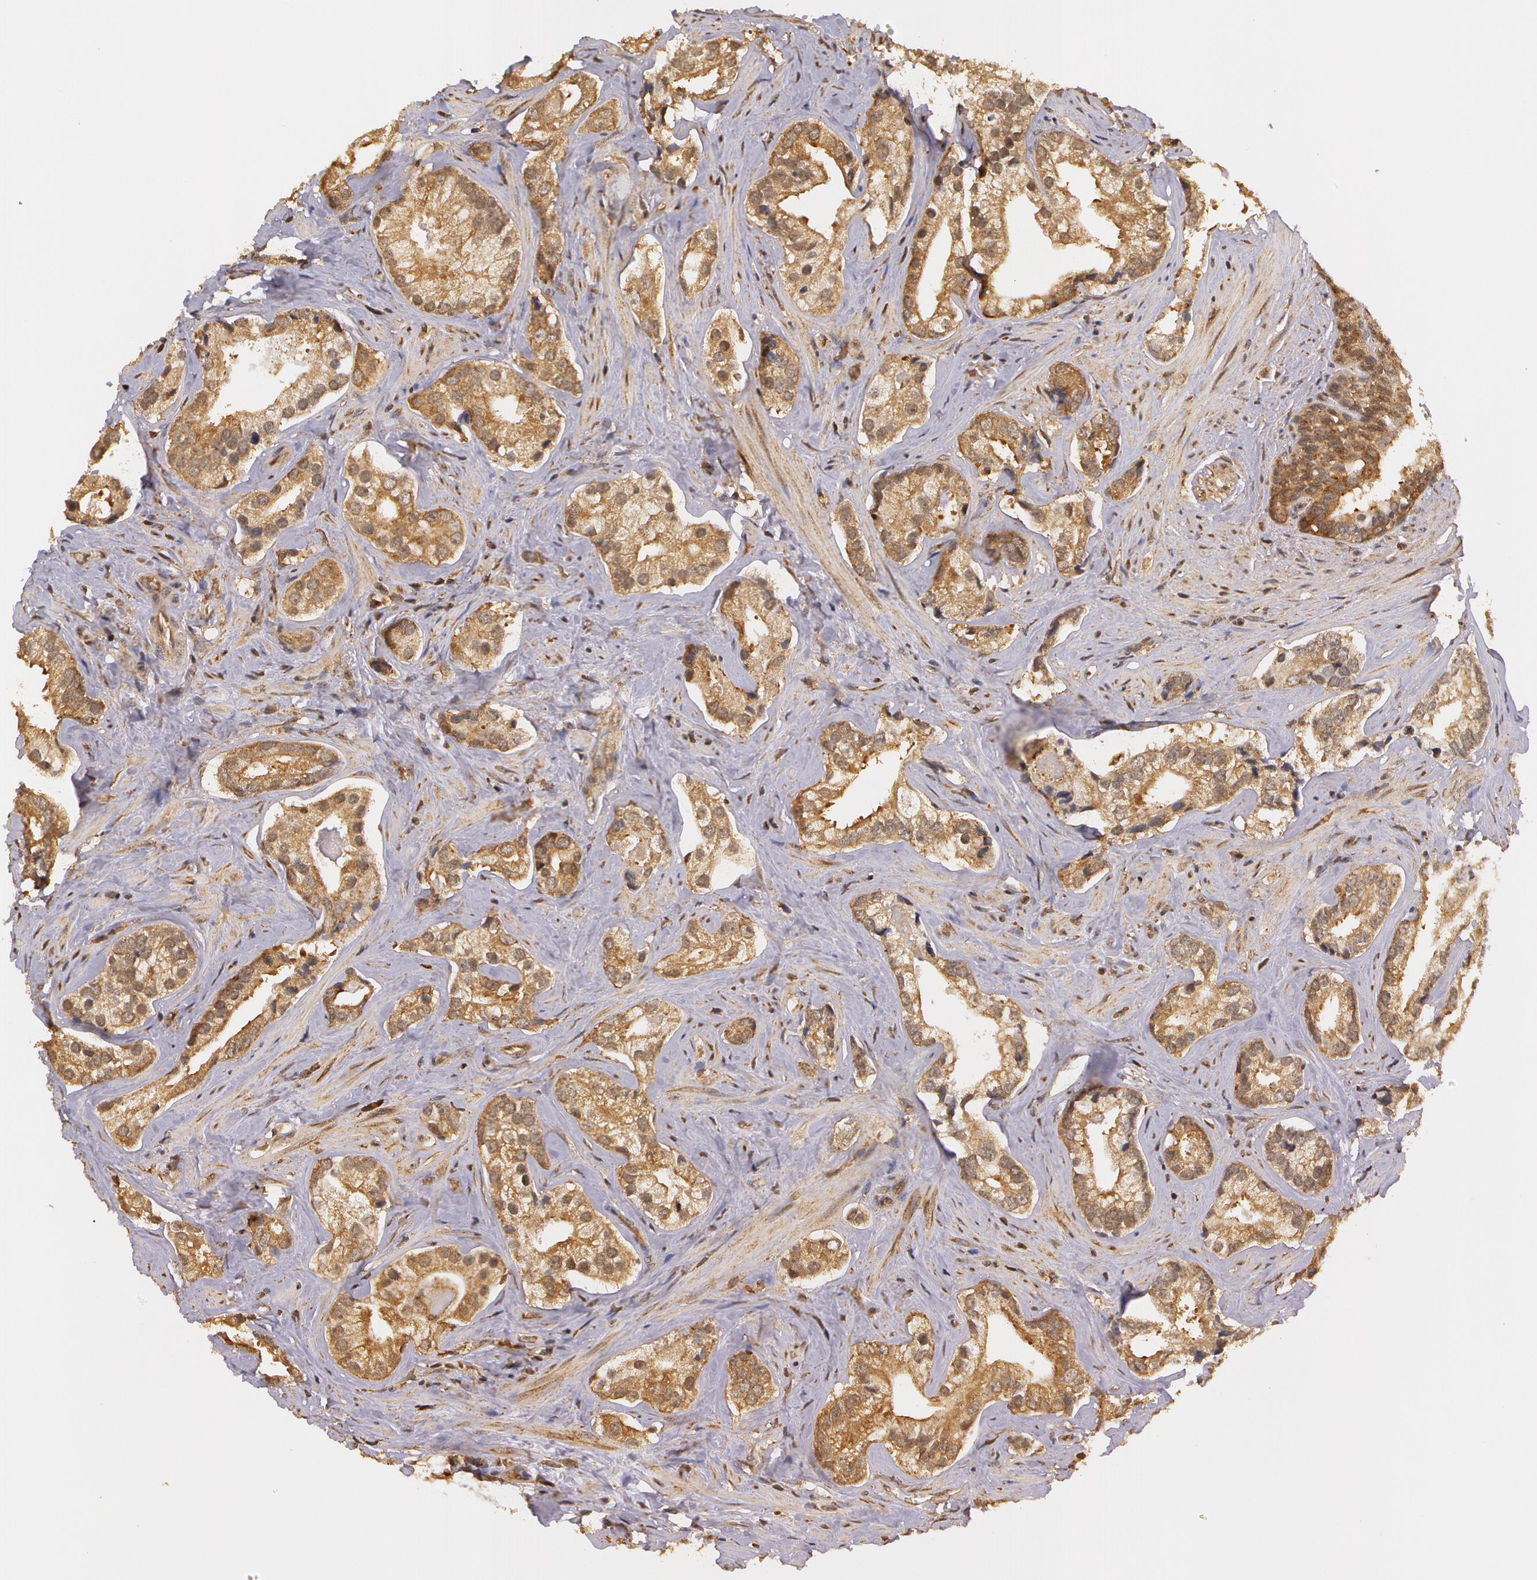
{"staining": {"intensity": "moderate", "quantity": ">75%", "location": "cytoplasmic/membranous"}, "tissue": "prostate cancer", "cell_type": "Tumor cells", "image_type": "cancer", "snomed": [{"axis": "morphology", "description": "Adenocarcinoma, Medium grade"}, {"axis": "topography", "description": "Prostate"}], "caption": "This is an image of immunohistochemistry staining of prostate cancer (adenocarcinoma (medium-grade)), which shows moderate staining in the cytoplasmic/membranous of tumor cells.", "gene": "ASCC2", "patient": {"sex": "male", "age": 70}}